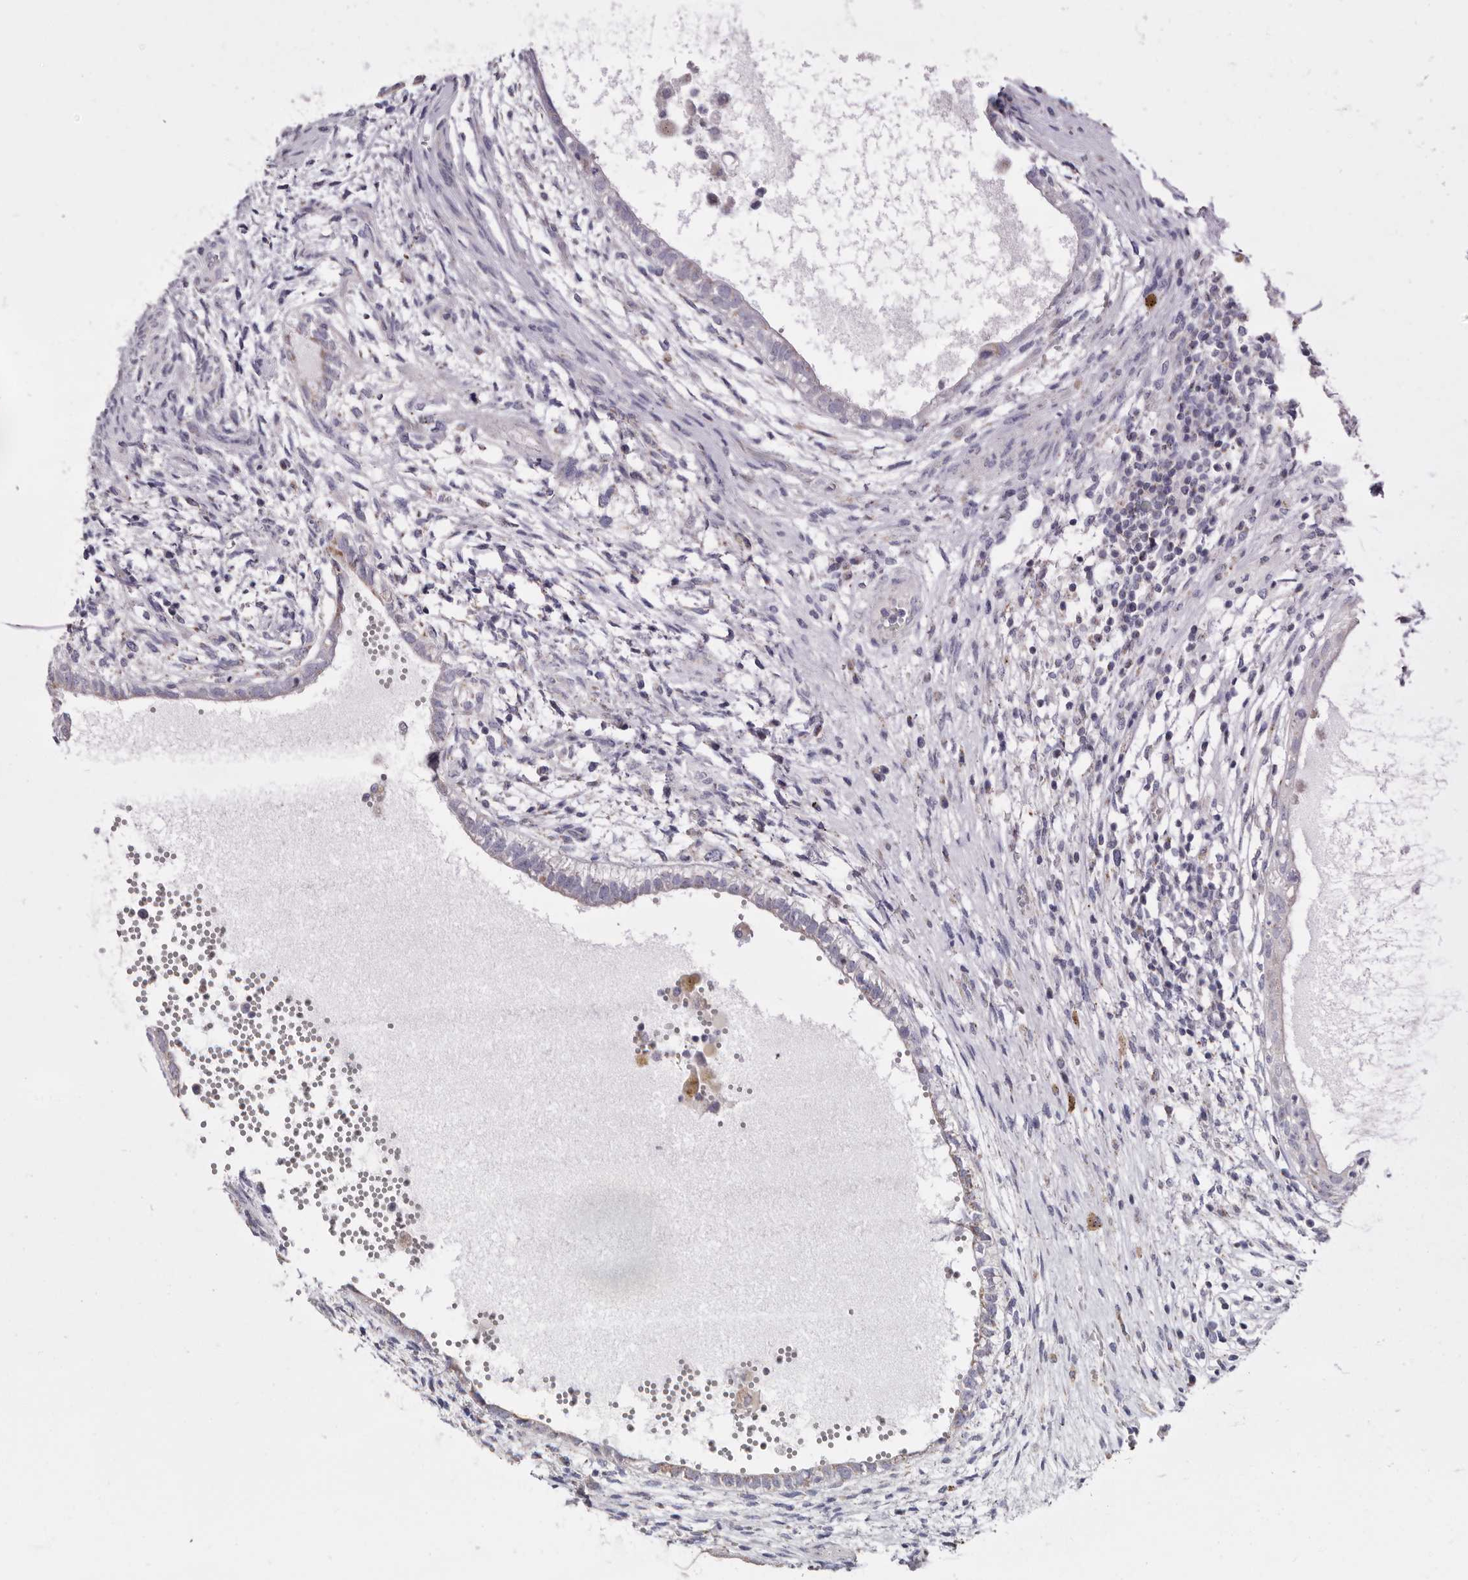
{"staining": {"intensity": "weak", "quantity": "<25%", "location": "cytoplasmic/membranous"}, "tissue": "testis cancer", "cell_type": "Tumor cells", "image_type": "cancer", "snomed": [{"axis": "morphology", "description": "Carcinoma, Embryonal, NOS"}, {"axis": "topography", "description": "Testis"}], "caption": "Testis cancer (embryonal carcinoma) was stained to show a protein in brown. There is no significant expression in tumor cells. The staining was performed using DAB to visualize the protein expression in brown, while the nuclei were stained in blue with hematoxylin (Magnification: 20x).", "gene": "RSPO2", "patient": {"sex": "male", "age": 26}}